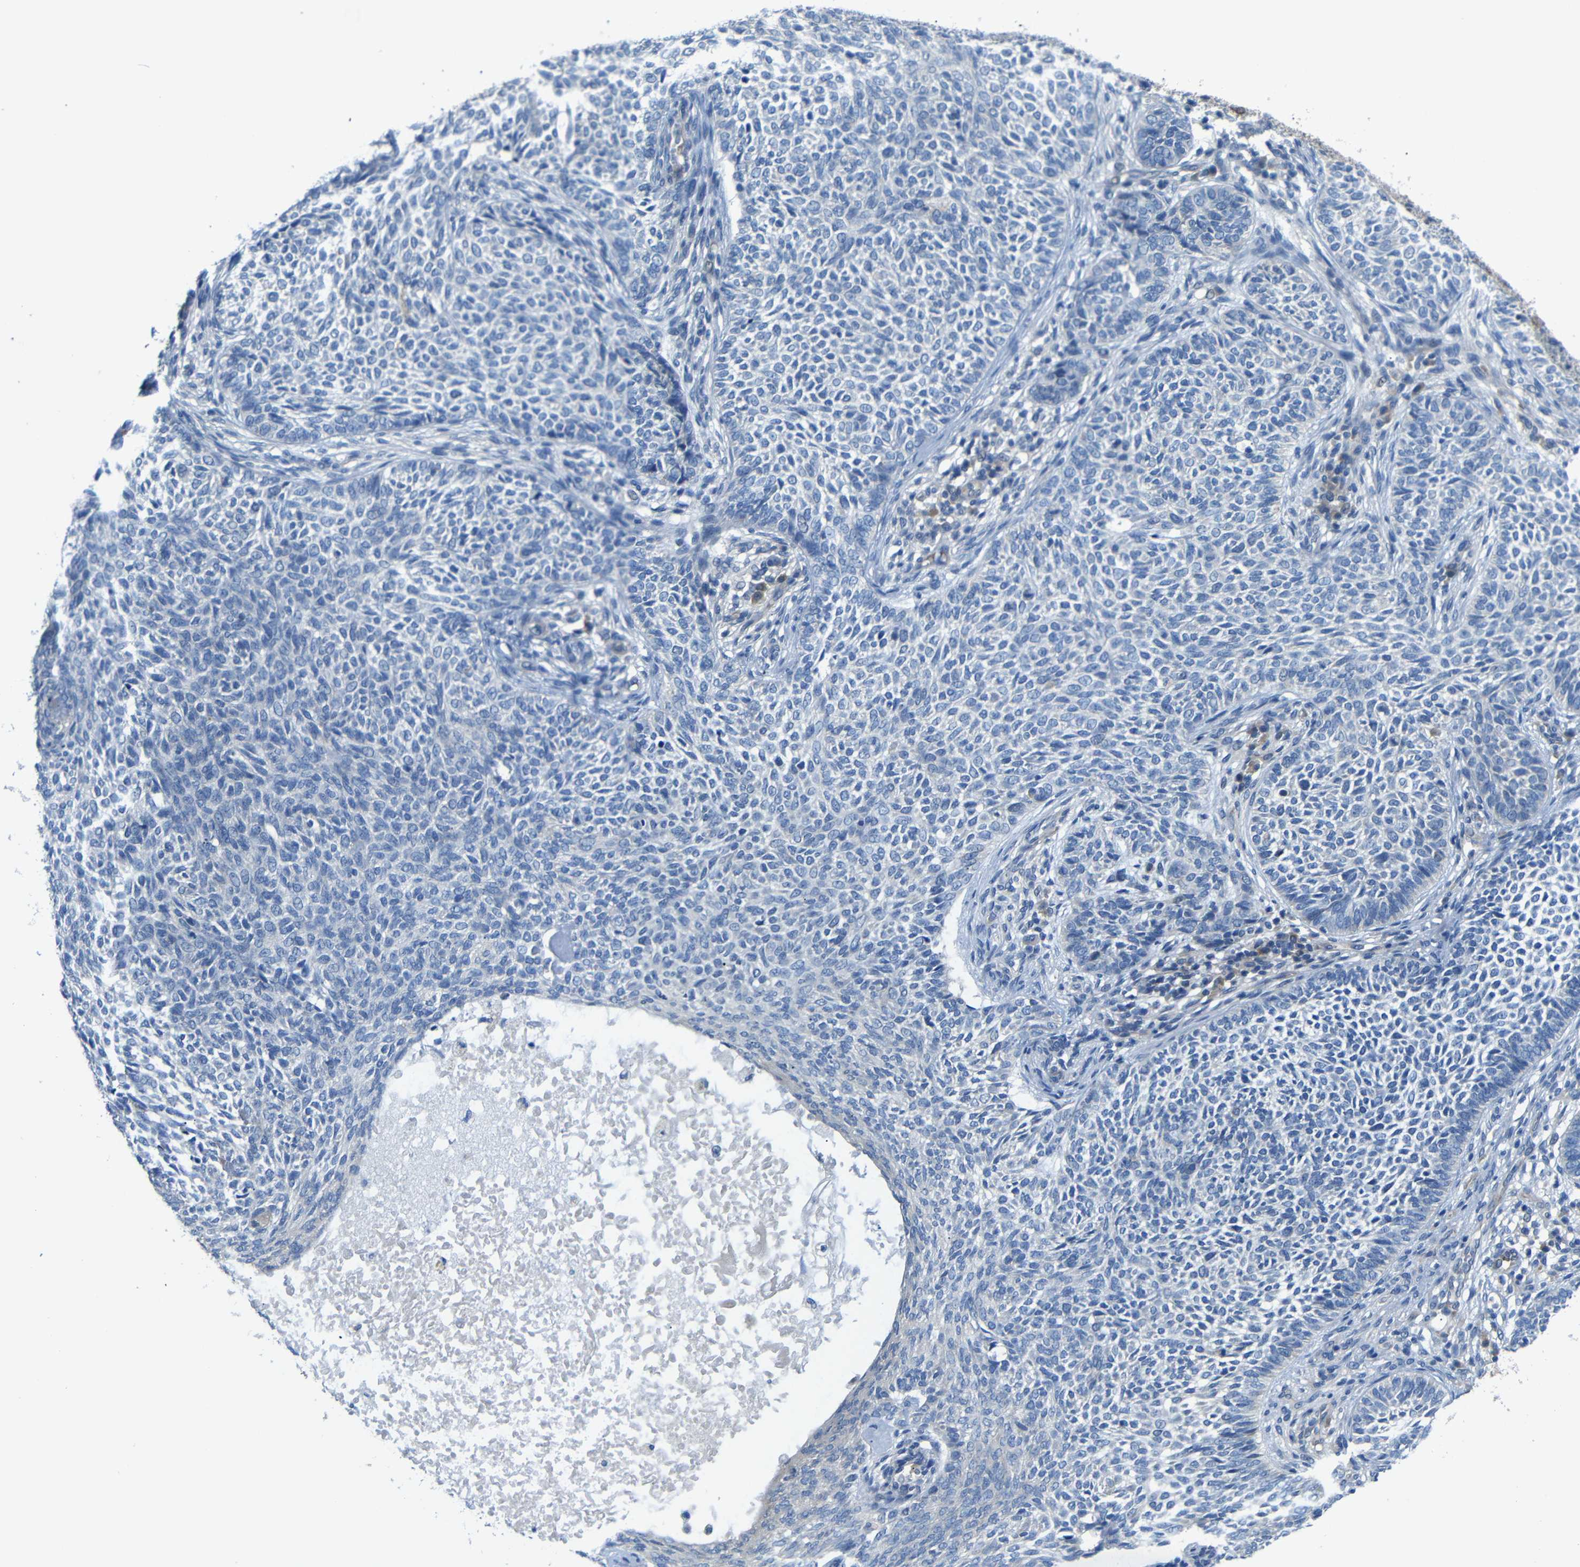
{"staining": {"intensity": "negative", "quantity": "none", "location": "none"}, "tissue": "skin cancer", "cell_type": "Tumor cells", "image_type": "cancer", "snomed": [{"axis": "morphology", "description": "Basal cell carcinoma"}, {"axis": "topography", "description": "Skin"}], "caption": "Protein analysis of skin cancer exhibits no significant expression in tumor cells. (DAB immunohistochemistry (IHC), high magnification).", "gene": "TBC1D32", "patient": {"sex": "male", "age": 87}}